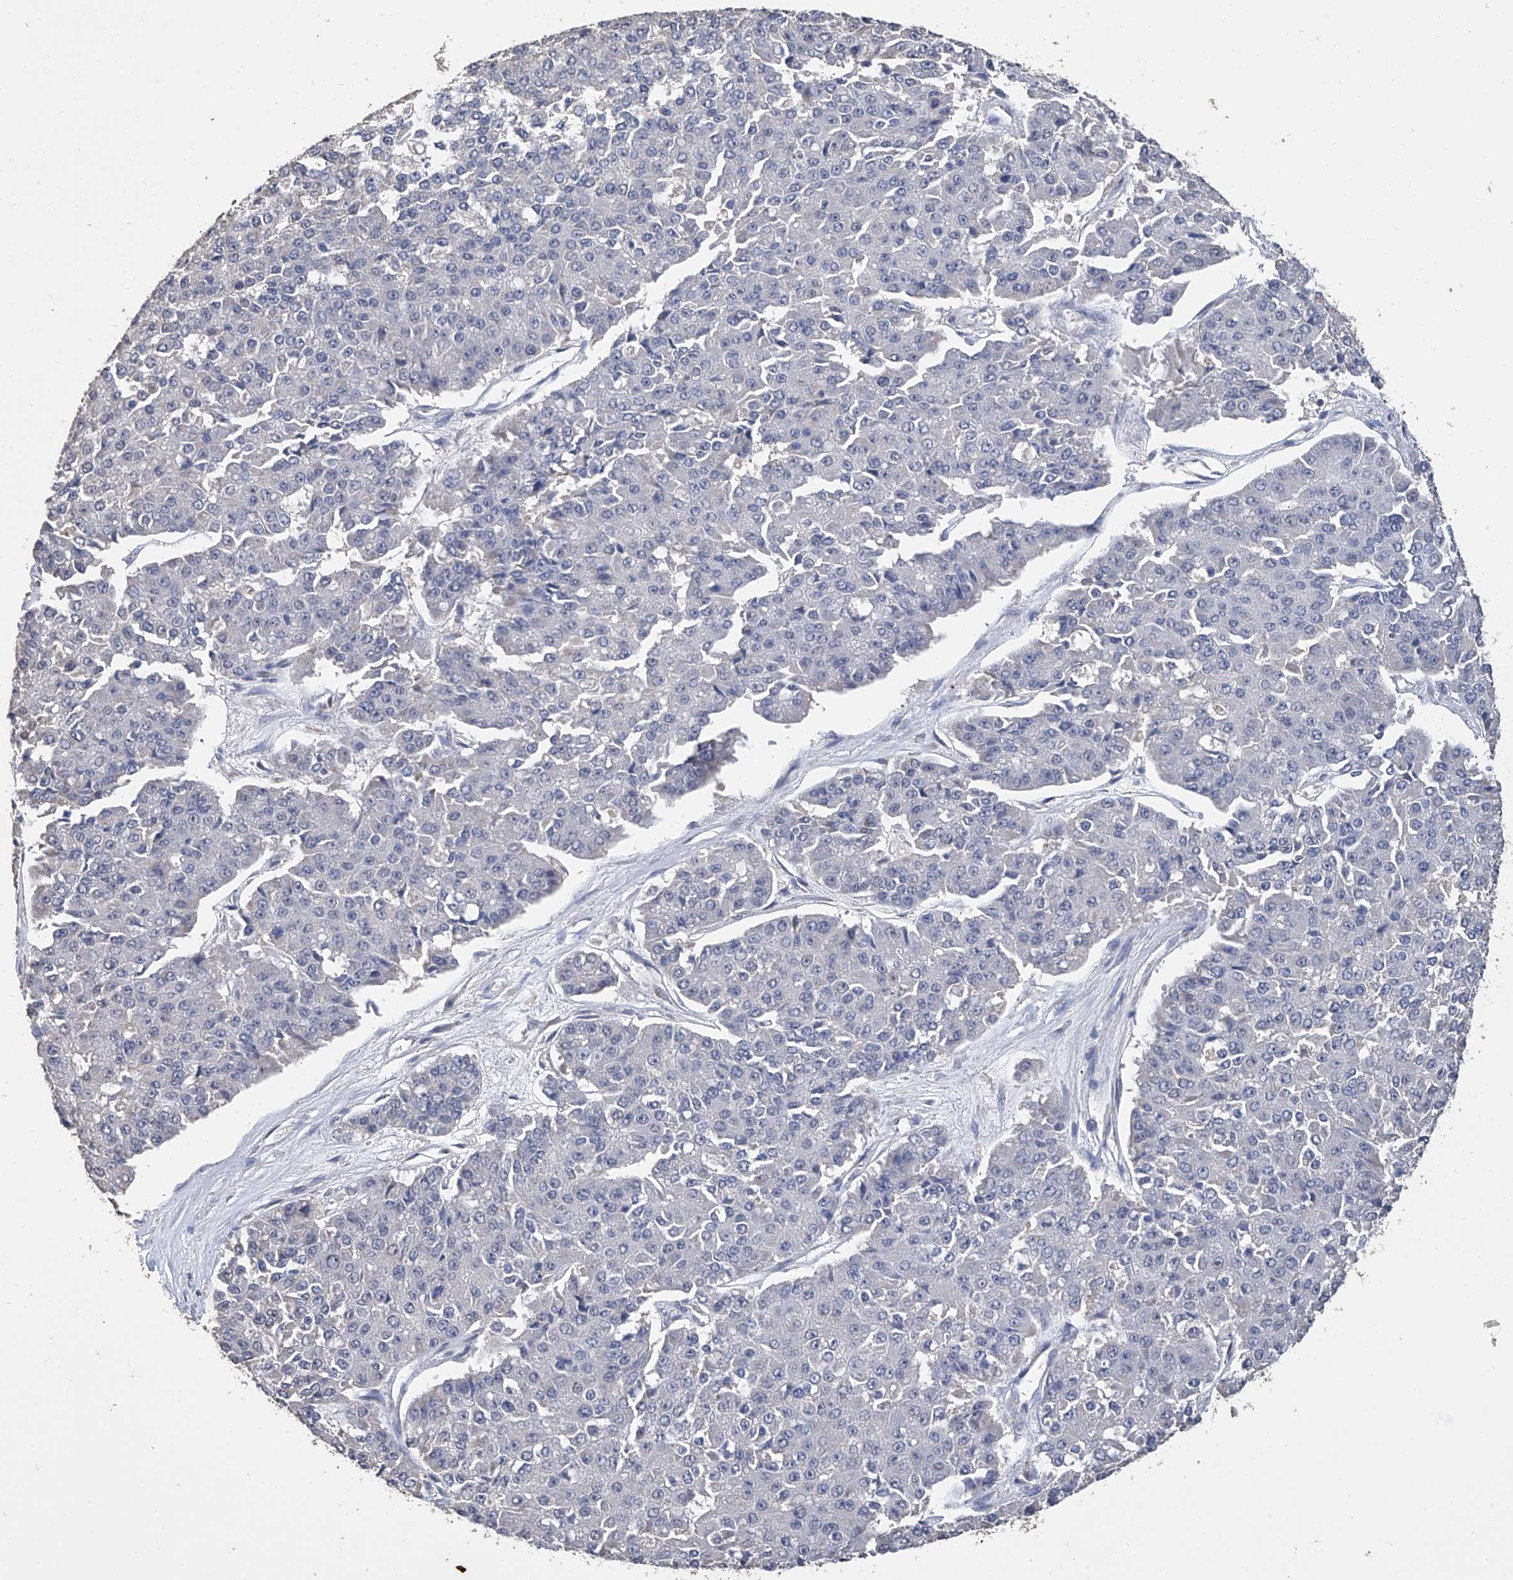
{"staining": {"intensity": "negative", "quantity": "none", "location": "none"}, "tissue": "pancreatic cancer", "cell_type": "Tumor cells", "image_type": "cancer", "snomed": [{"axis": "morphology", "description": "Adenocarcinoma, NOS"}, {"axis": "topography", "description": "Pancreas"}], "caption": "Immunohistochemical staining of pancreatic cancer shows no significant positivity in tumor cells.", "gene": "GPT", "patient": {"sex": "male", "age": 50}}